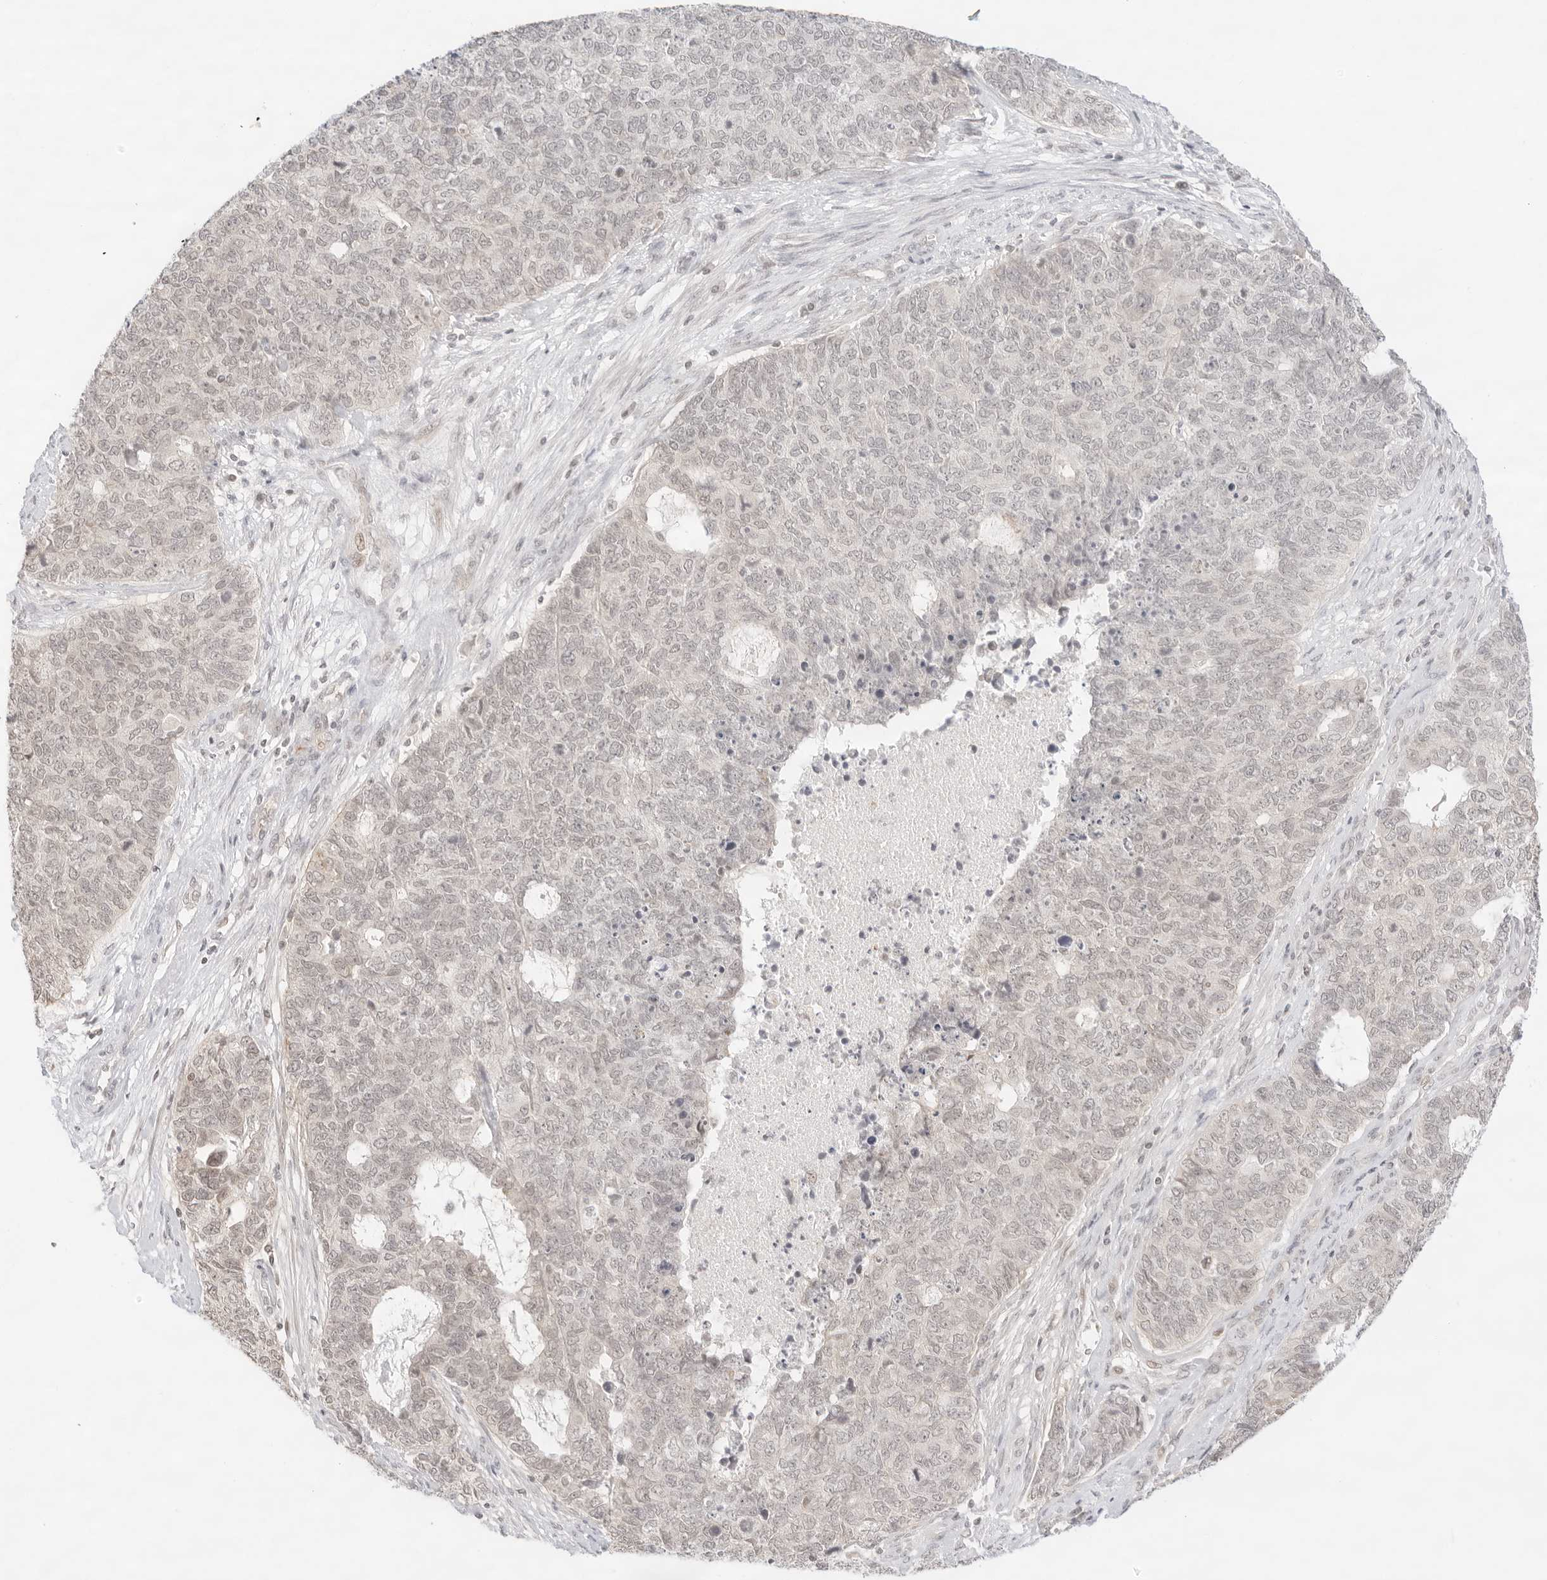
{"staining": {"intensity": "weak", "quantity": "<25%", "location": "nuclear"}, "tissue": "cervical cancer", "cell_type": "Tumor cells", "image_type": "cancer", "snomed": [{"axis": "morphology", "description": "Squamous cell carcinoma, NOS"}, {"axis": "topography", "description": "Cervix"}], "caption": "High power microscopy image of an immunohistochemistry histopathology image of cervical cancer, revealing no significant staining in tumor cells. (Stains: DAB immunohistochemistry (IHC) with hematoxylin counter stain, Microscopy: brightfield microscopy at high magnification).", "gene": "GNAS", "patient": {"sex": "female", "age": 63}}